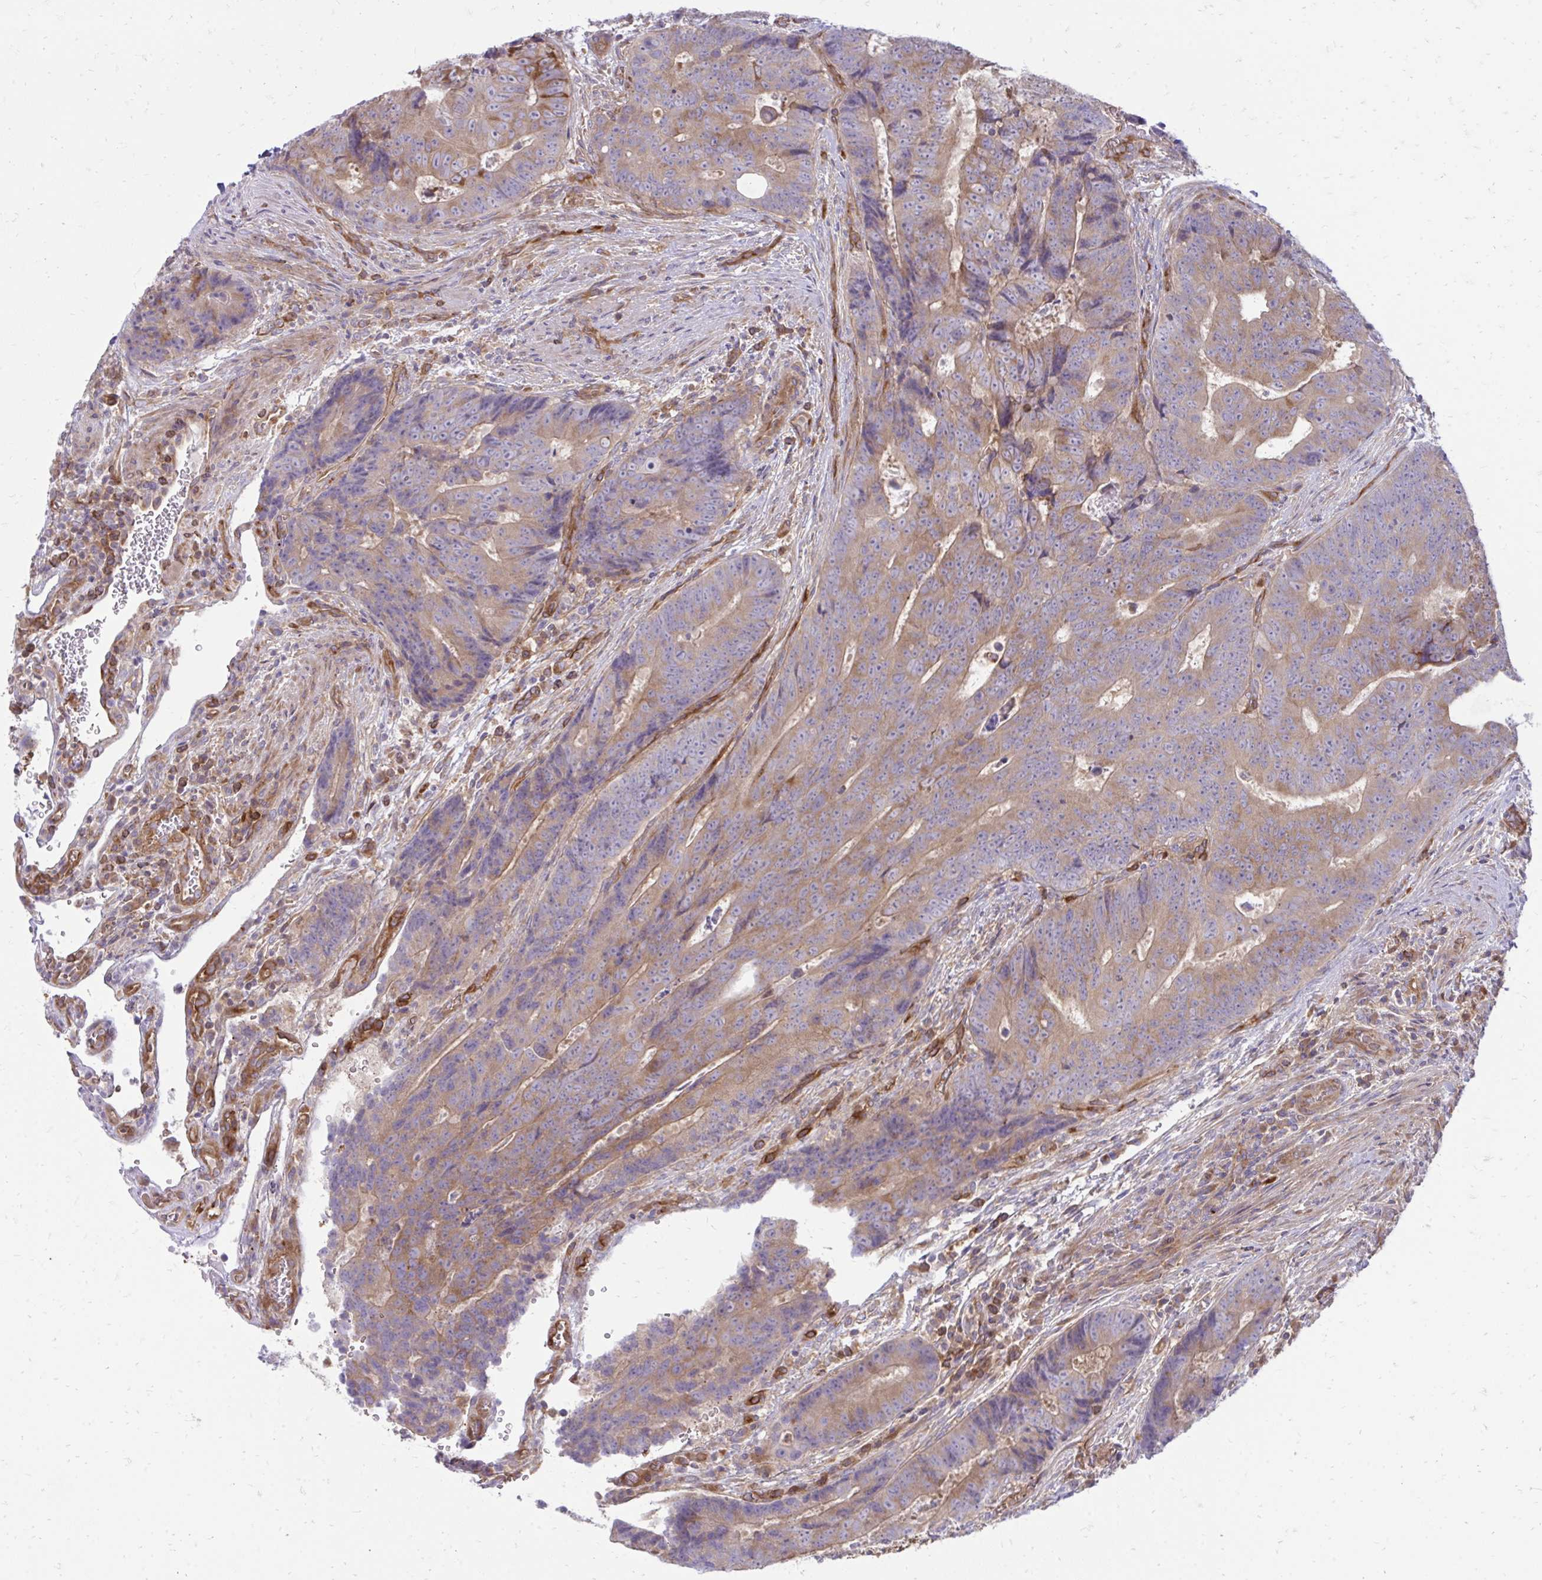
{"staining": {"intensity": "moderate", "quantity": ">75%", "location": "cytoplasmic/membranous"}, "tissue": "colorectal cancer", "cell_type": "Tumor cells", "image_type": "cancer", "snomed": [{"axis": "morphology", "description": "Adenocarcinoma, NOS"}, {"axis": "topography", "description": "Colon"}], "caption": "There is medium levels of moderate cytoplasmic/membranous expression in tumor cells of colorectal cancer (adenocarcinoma), as demonstrated by immunohistochemical staining (brown color).", "gene": "ASAP1", "patient": {"sex": "female", "age": 48}}